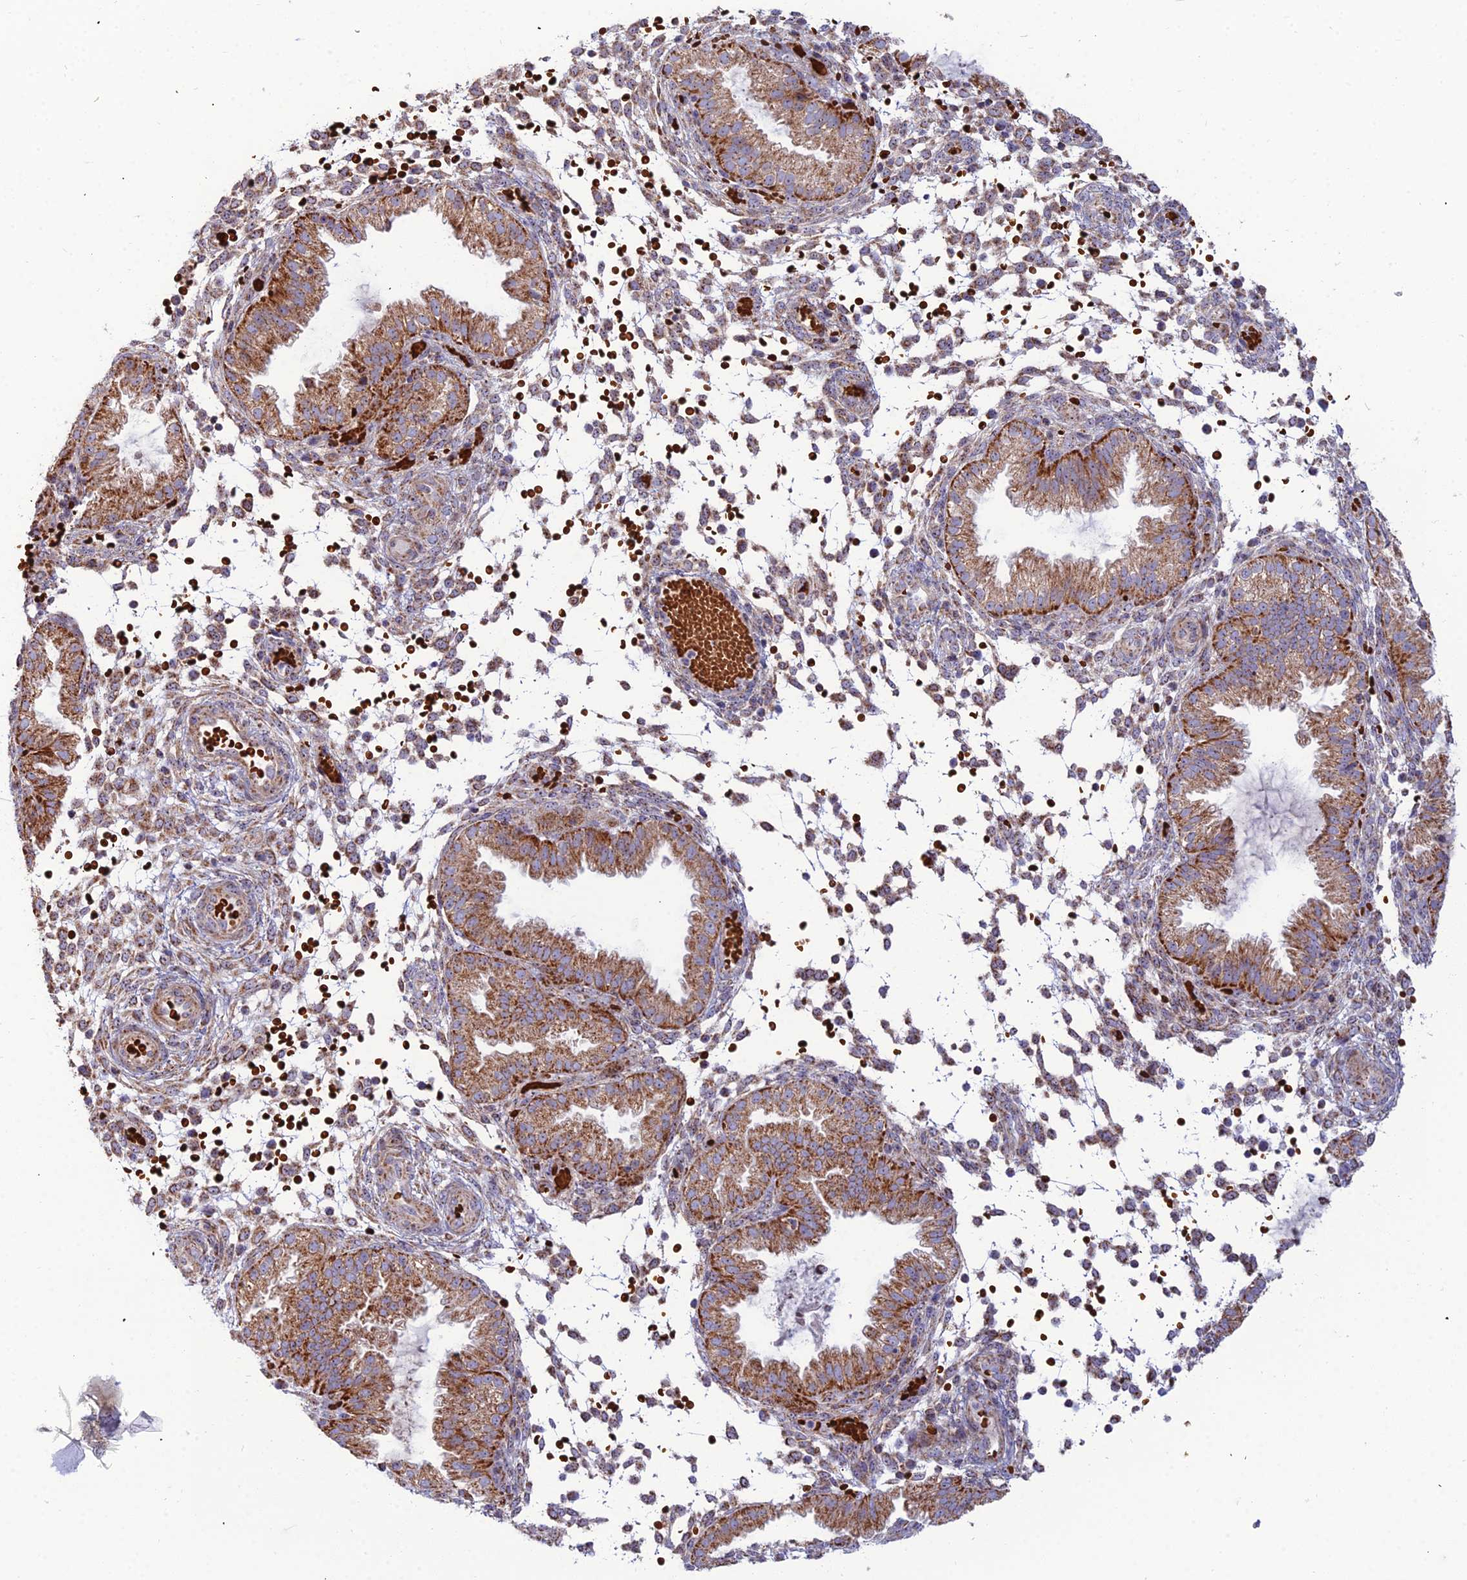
{"staining": {"intensity": "moderate", "quantity": ">75%", "location": "cytoplasmic/membranous"}, "tissue": "endometrium", "cell_type": "Cells in endometrial stroma", "image_type": "normal", "snomed": [{"axis": "morphology", "description": "Normal tissue, NOS"}, {"axis": "topography", "description": "Endometrium"}], "caption": "Immunohistochemistry (IHC) micrograph of benign endometrium stained for a protein (brown), which displays medium levels of moderate cytoplasmic/membranous expression in about >75% of cells in endometrial stroma.", "gene": "SLC35F4", "patient": {"sex": "female", "age": 33}}